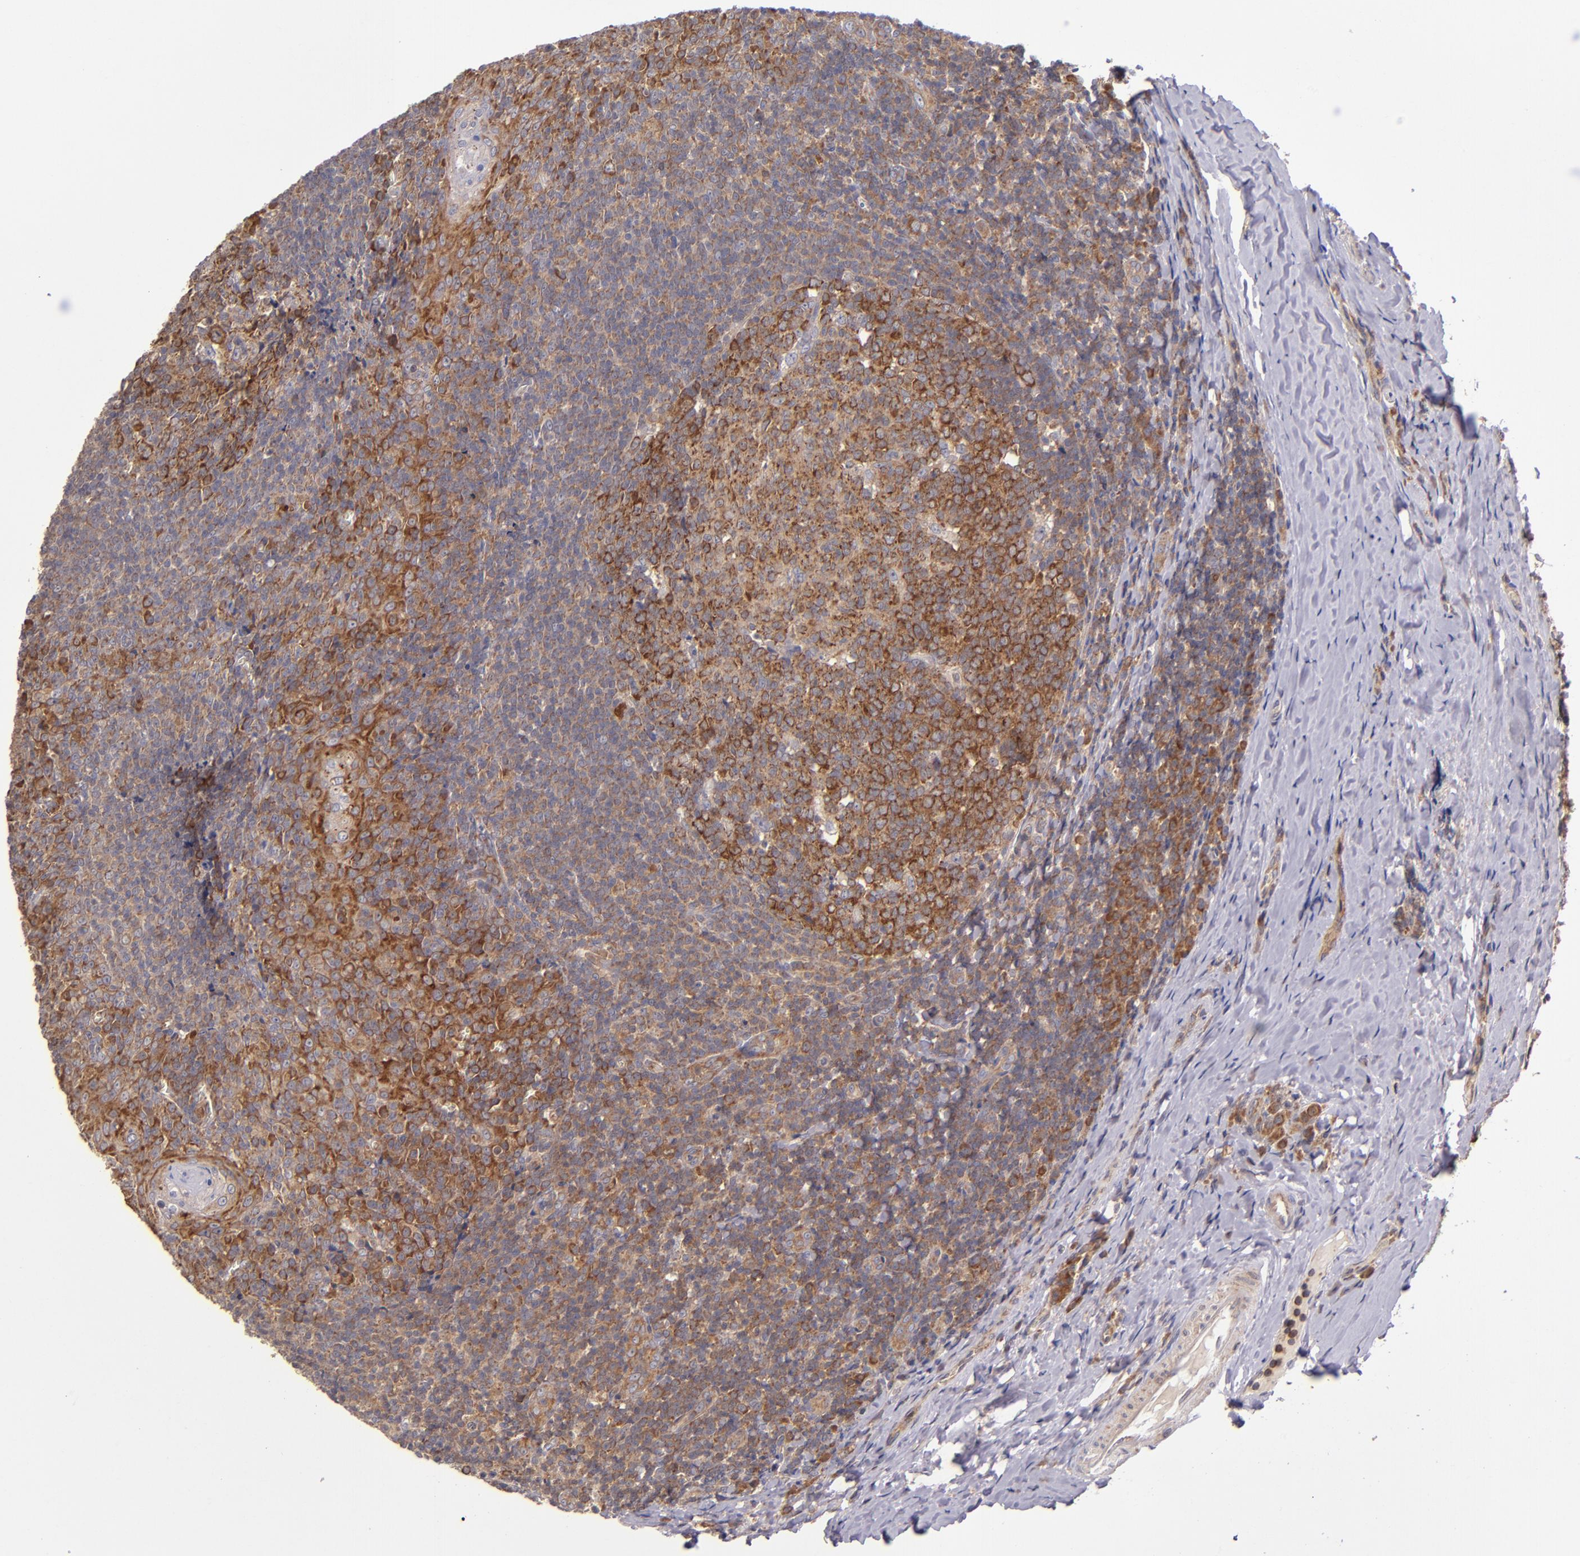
{"staining": {"intensity": "strong", "quantity": ">75%", "location": "cytoplasmic/membranous"}, "tissue": "tonsil", "cell_type": "Germinal center cells", "image_type": "normal", "snomed": [{"axis": "morphology", "description": "Normal tissue, NOS"}, {"axis": "topography", "description": "Tonsil"}], "caption": "Immunohistochemistry (IHC) image of benign tonsil stained for a protein (brown), which exhibits high levels of strong cytoplasmic/membranous expression in approximately >75% of germinal center cells.", "gene": "EIF4ENIF1", "patient": {"sex": "male", "age": 31}}